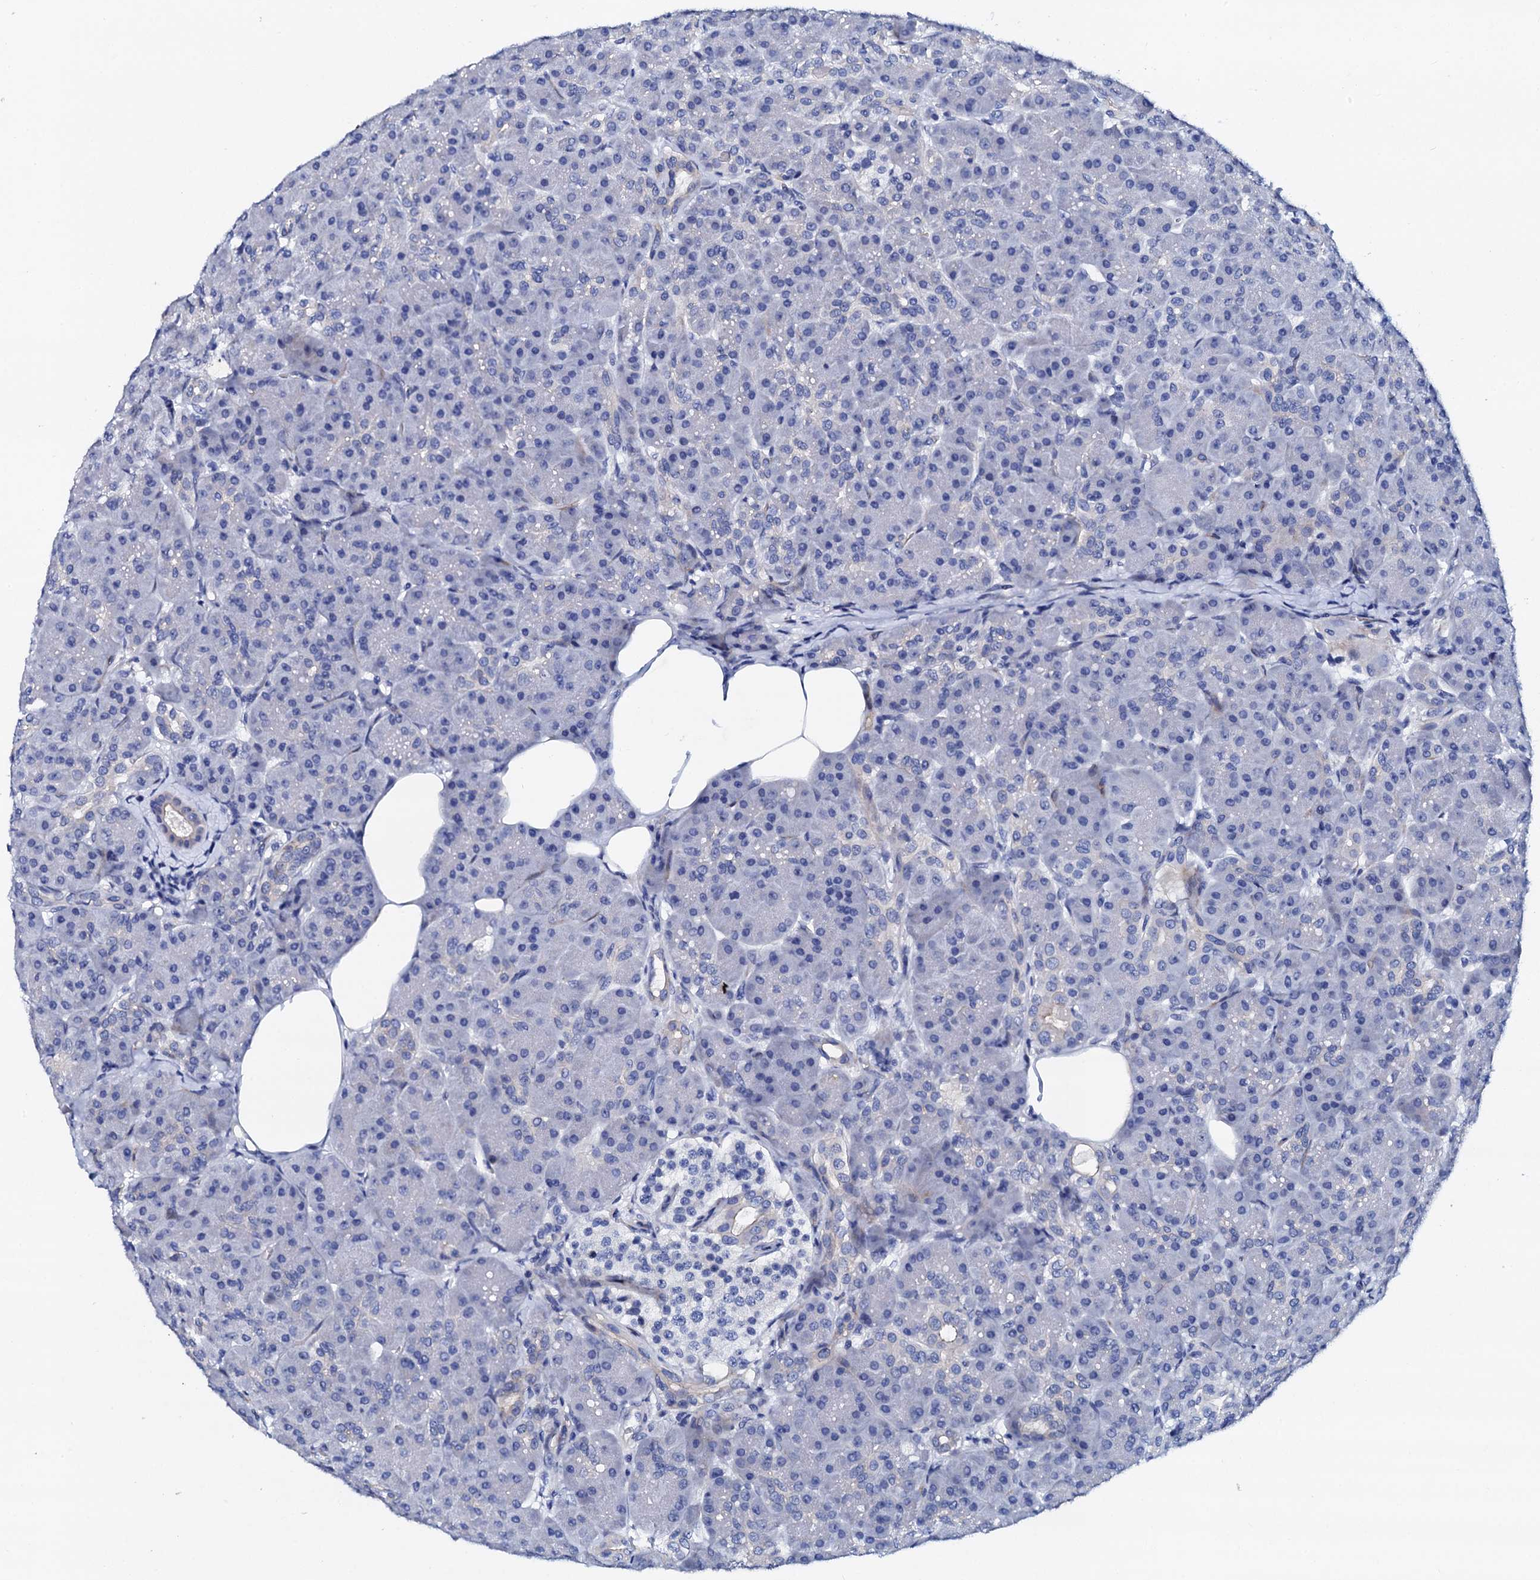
{"staining": {"intensity": "negative", "quantity": "none", "location": "none"}, "tissue": "pancreas", "cell_type": "Exocrine glandular cells", "image_type": "normal", "snomed": [{"axis": "morphology", "description": "Normal tissue, NOS"}, {"axis": "topography", "description": "Pancreas"}], "caption": "Exocrine glandular cells are negative for brown protein staining in normal pancreas.", "gene": "TRDN", "patient": {"sex": "male", "age": 63}}